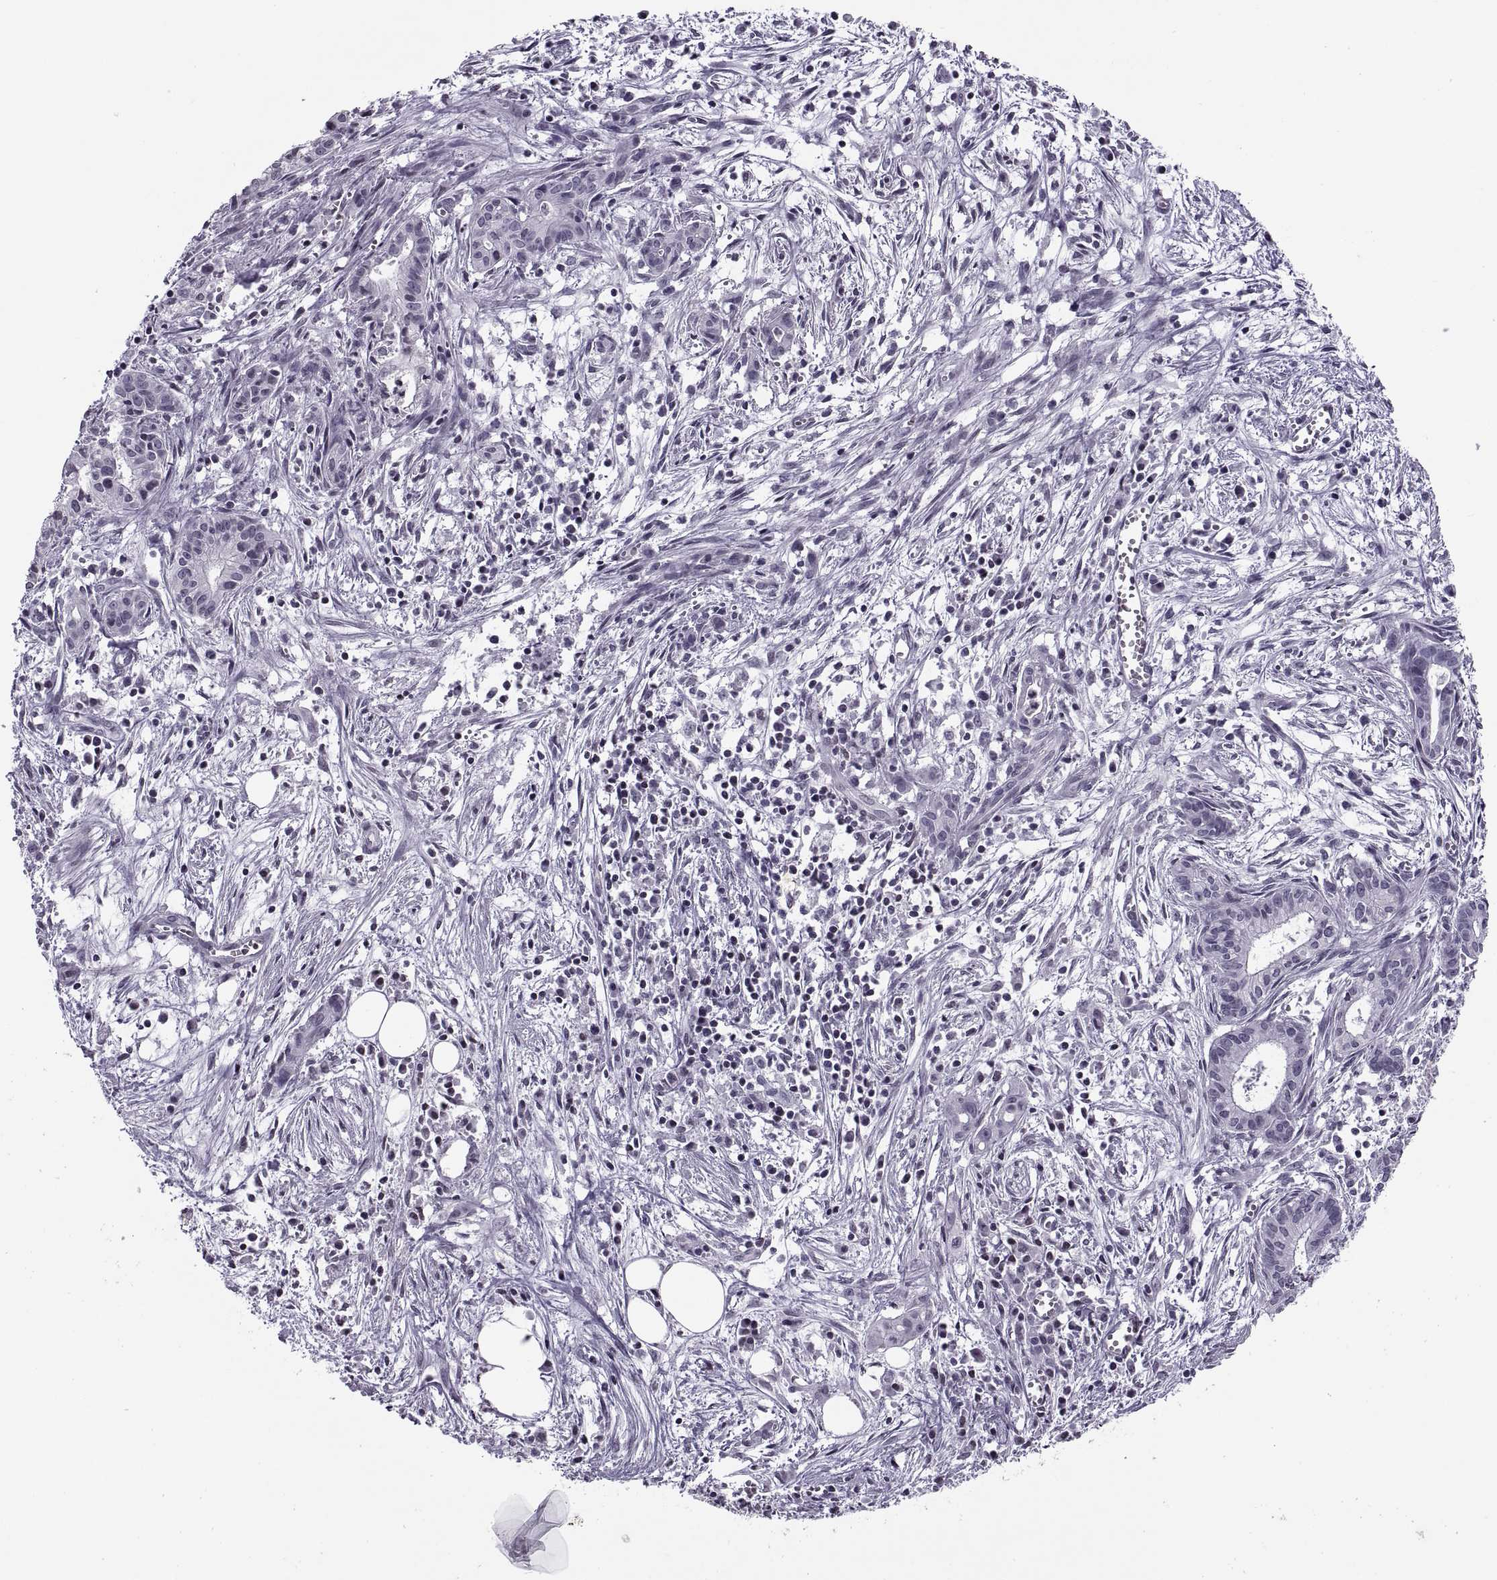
{"staining": {"intensity": "negative", "quantity": "none", "location": "none"}, "tissue": "pancreatic cancer", "cell_type": "Tumor cells", "image_type": "cancer", "snomed": [{"axis": "morphology", "description": "Adenocarcinoma, NOS"}, {"axis": "topography", "description": "Pancreas"}], "caption": "Immunohistochemistry image of pancreatic adenocarcinoma stained for a protein (brown), which exhibits no positivity in tumor cells. (Immunohistochemistry (ihc), brightfield microscopy, high magnification).", "gene": "H1-8", "patient": {"sex": "male", "age": 48}}